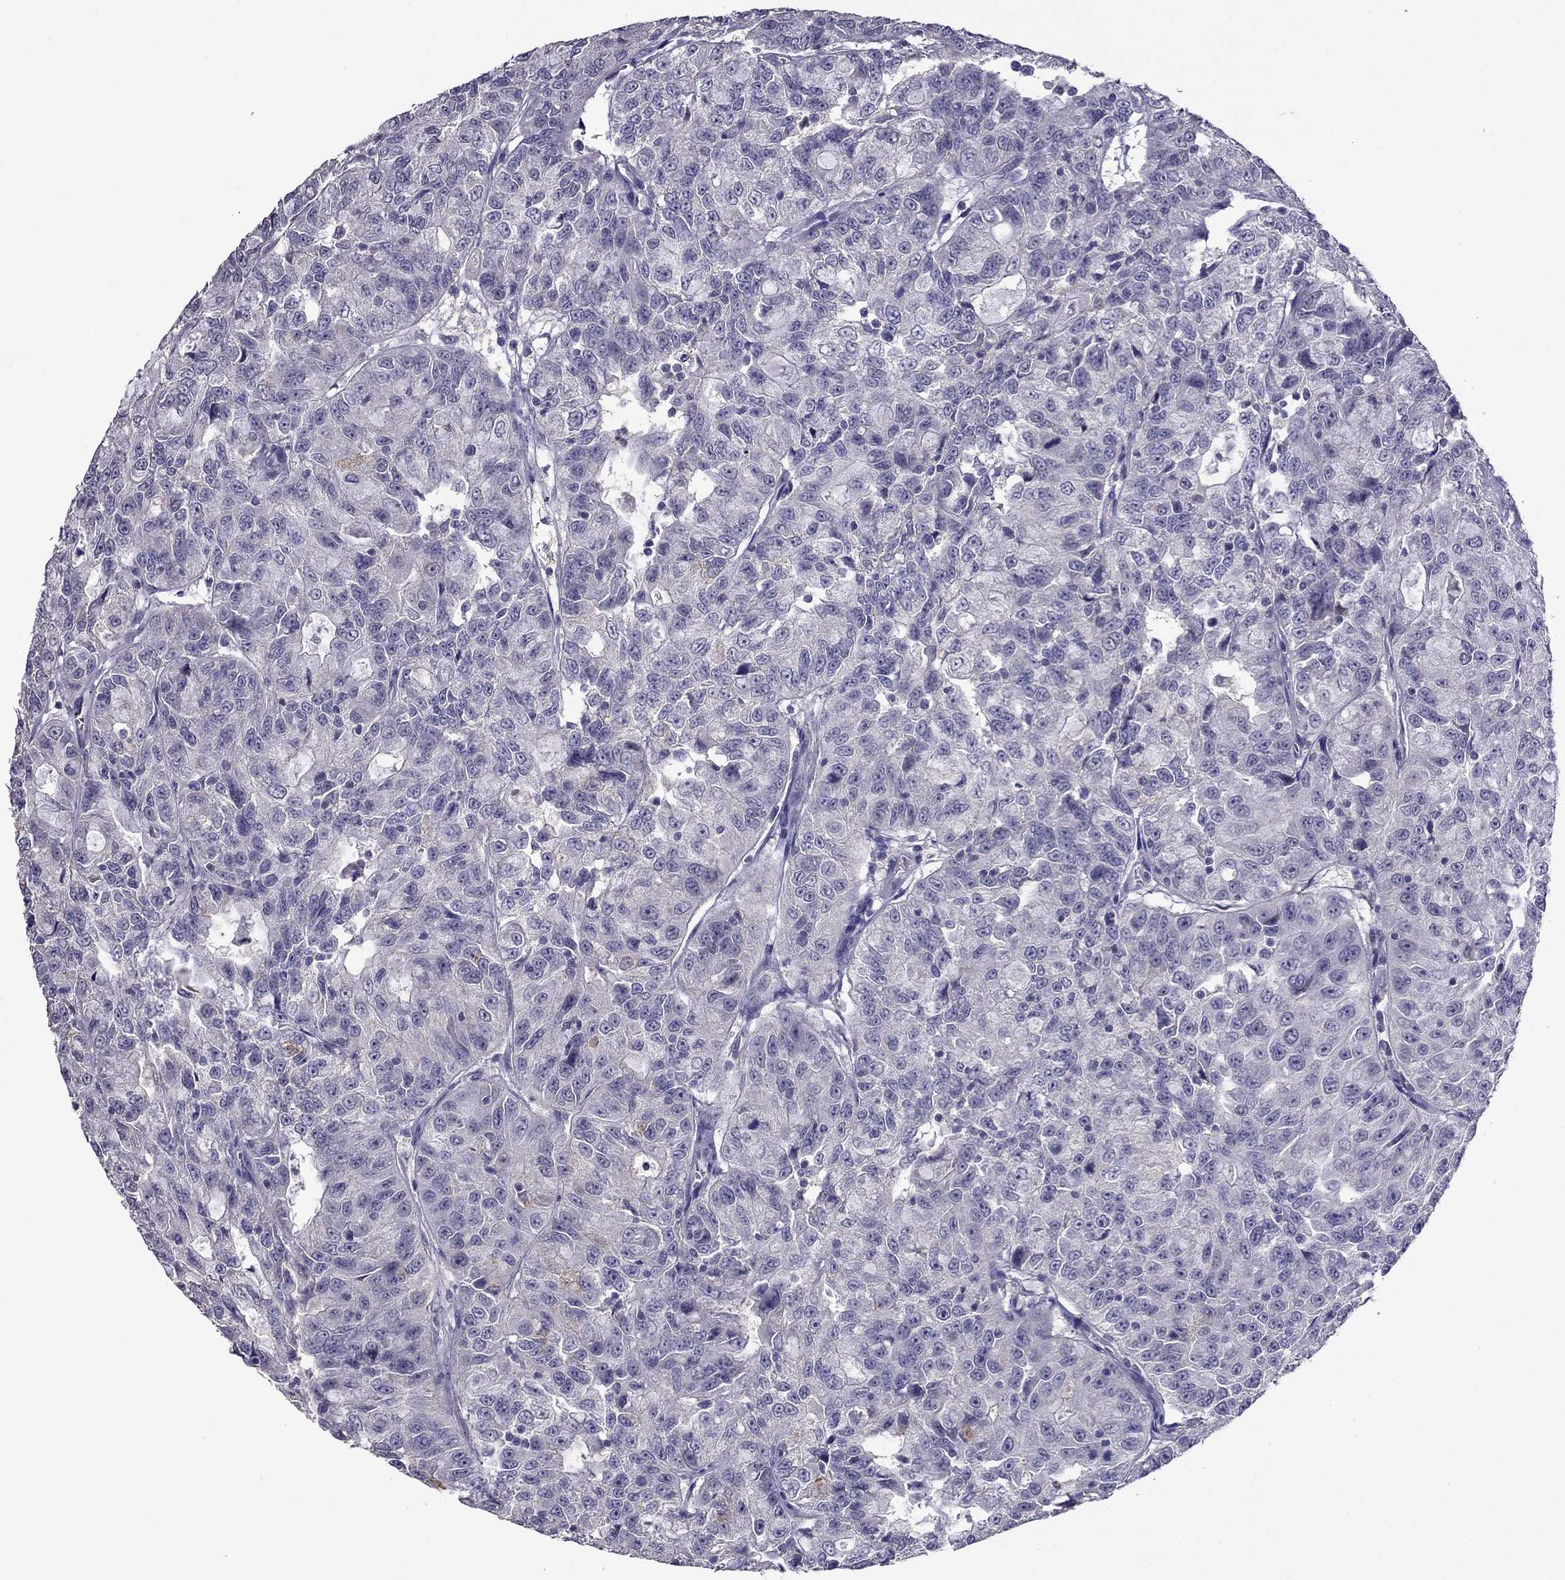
{"staining": {"intensity": "negative", "quantity": "none", "location": "none"}, "tissue": "urothelial cancer", "cell_type": "Tumor cells", "image_type": "cancer", "snomed": [{"axis": "morphology", "description": "Urothelial carcinoma, NOS"}, {"axis": "morphology", "description": "Urothelial carcinoma, High grade"}, {"axis": "topography", "description": "Urinary bladder"}], "caption": "A photomicrograph of human urothelial cancer is negative for staining in tumor cells.", "gene": "AQP9", "patient": {"sex": "female", "age": 73}}